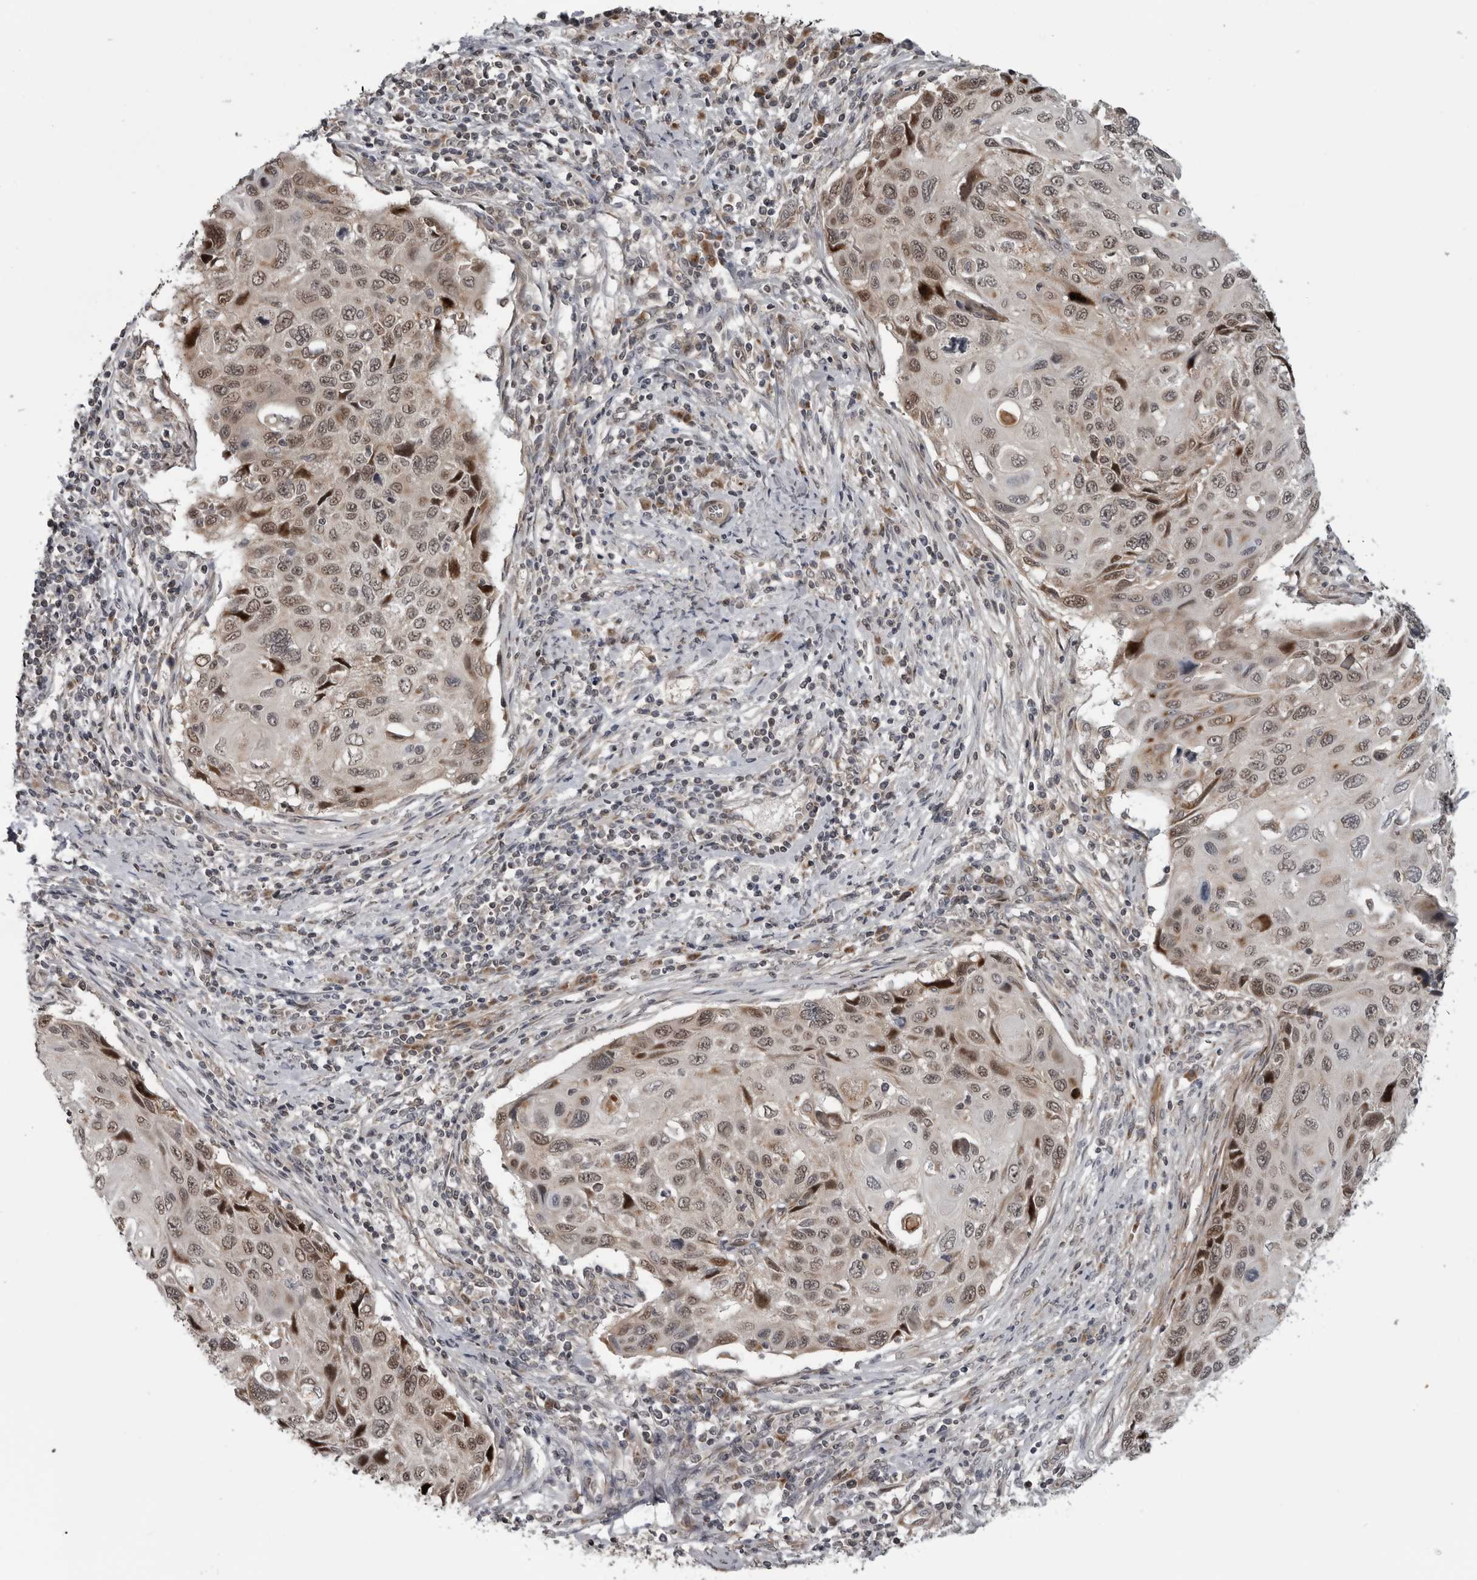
{"staining": {"intensity": "moderate", "quantity": "25%-75%", "location": "nuclear"}, "tissue": "cervical cancer", "cell_type": "Tumor cells", "image_type": "cancer", "snomed": [{"axis": "morphology", "description": "Squamous cell carcinoma, NOS"}, {"axis": "topography", "description": "Cervix"}], "caption": "Tumor cells demonstrate medium levels of moderate nuclear staining in approximately 25%-75% of cells in squamous cell carcinoma (cervical). The protein is stained brown, and the nuclei are stained in blue (DAB IHC with brightfield microscopy, high magnification).", "gene": "FAAP100", "patient": {"sex": "female", "age": 70}}